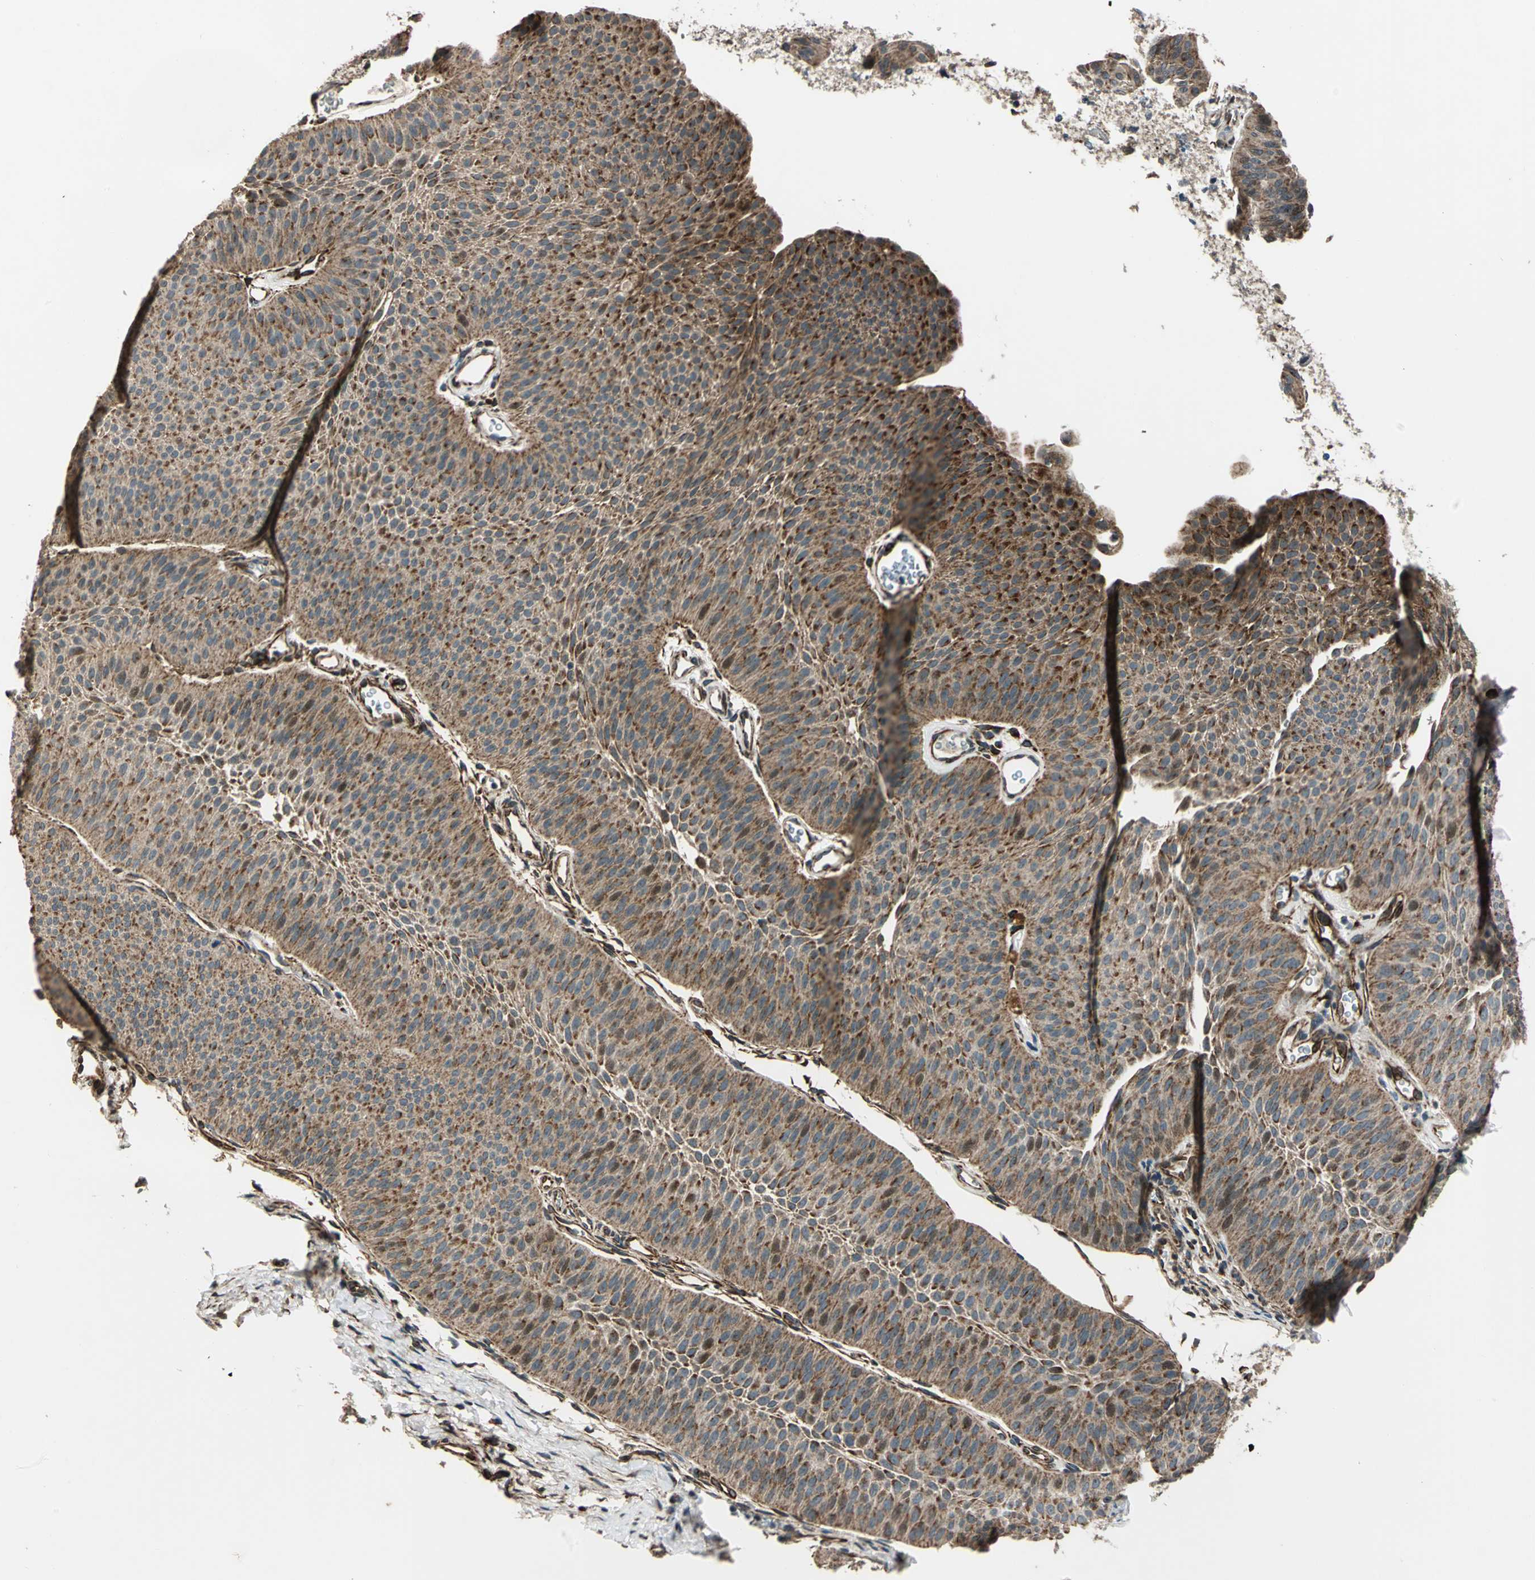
{"staining": {"intensity": "strong", "quantity": ">75%", "location": "cytoplasmic/membranous"}, "tissue": "urothelial cancer", "cell_type": "Tumor cells", "image_type": "cancer", "snomed": [{"axis": "morphology", "description": "Urothelial carcinoma, Low grade"}, {"axis": "topography", "description": "Urinary bladder"}], "caption": "IHC of urothelial carcinoma (low-grade) demonstrates high levels of strong cytoplasmic/membranous expression in approximately >75% of tumor cells. (Brightfield microscopy of DAB IHC at high magnification).", "gene": "EXD2", "patient": {"sex": "female", "age": 60}}